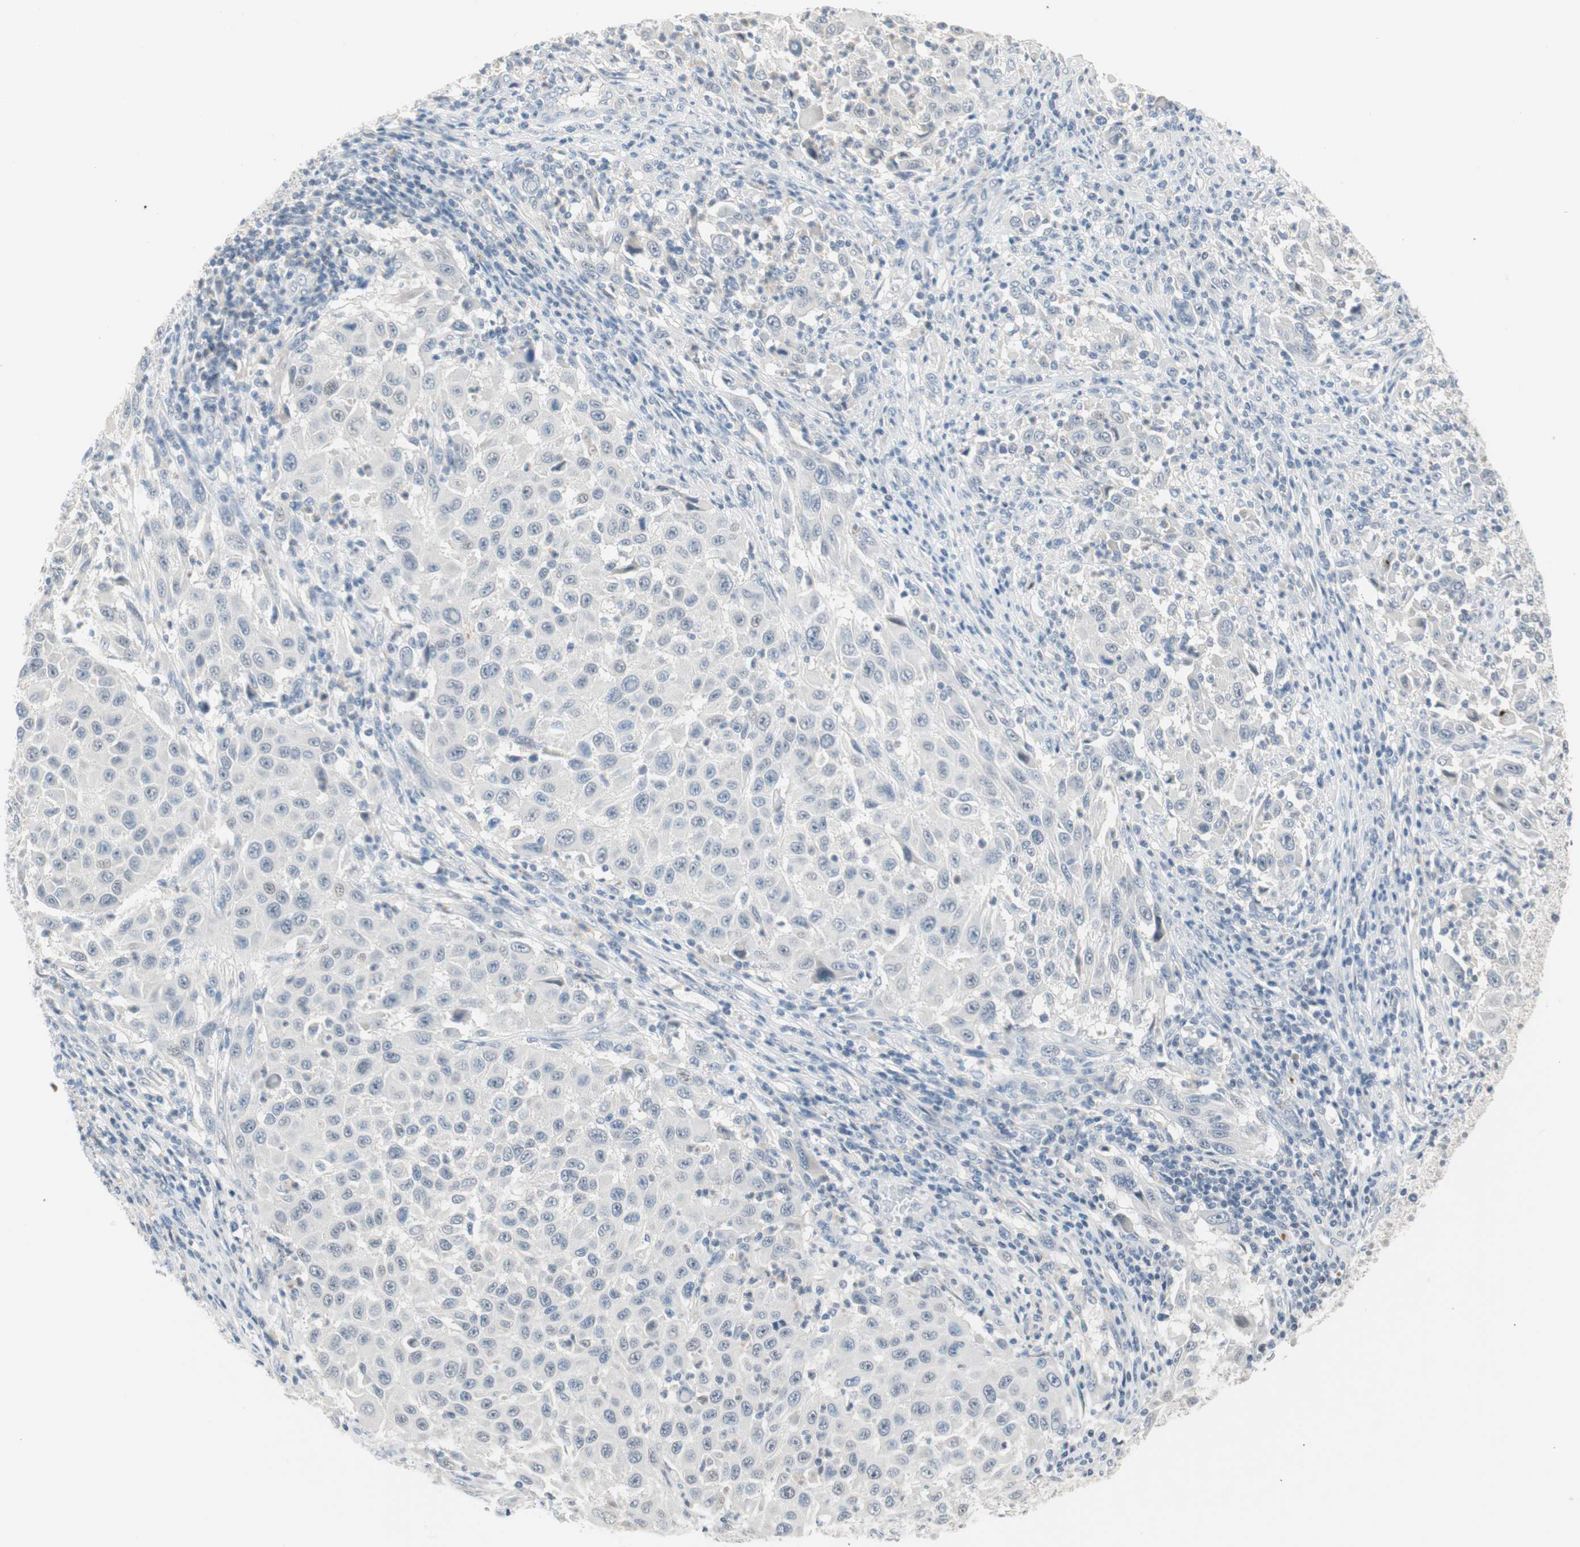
{"staining": {"intensity": "negative", "quantity": "none", "location": "none"}, "tissue": "melanoma", "cell_type": "Tumor cells", "image_type": "cancer", "snomed": [{"axis": "morphology", "description": "Malignant melanoma, Metastatic site"}, {"axis": "topography", "description": "Lymph node"}], "caption": "The photomicrograph exhibits no significant staining in tumor cells of melanoma.", "gene": "PDZK1", "patient": {"sex": "male", "age": 61}}